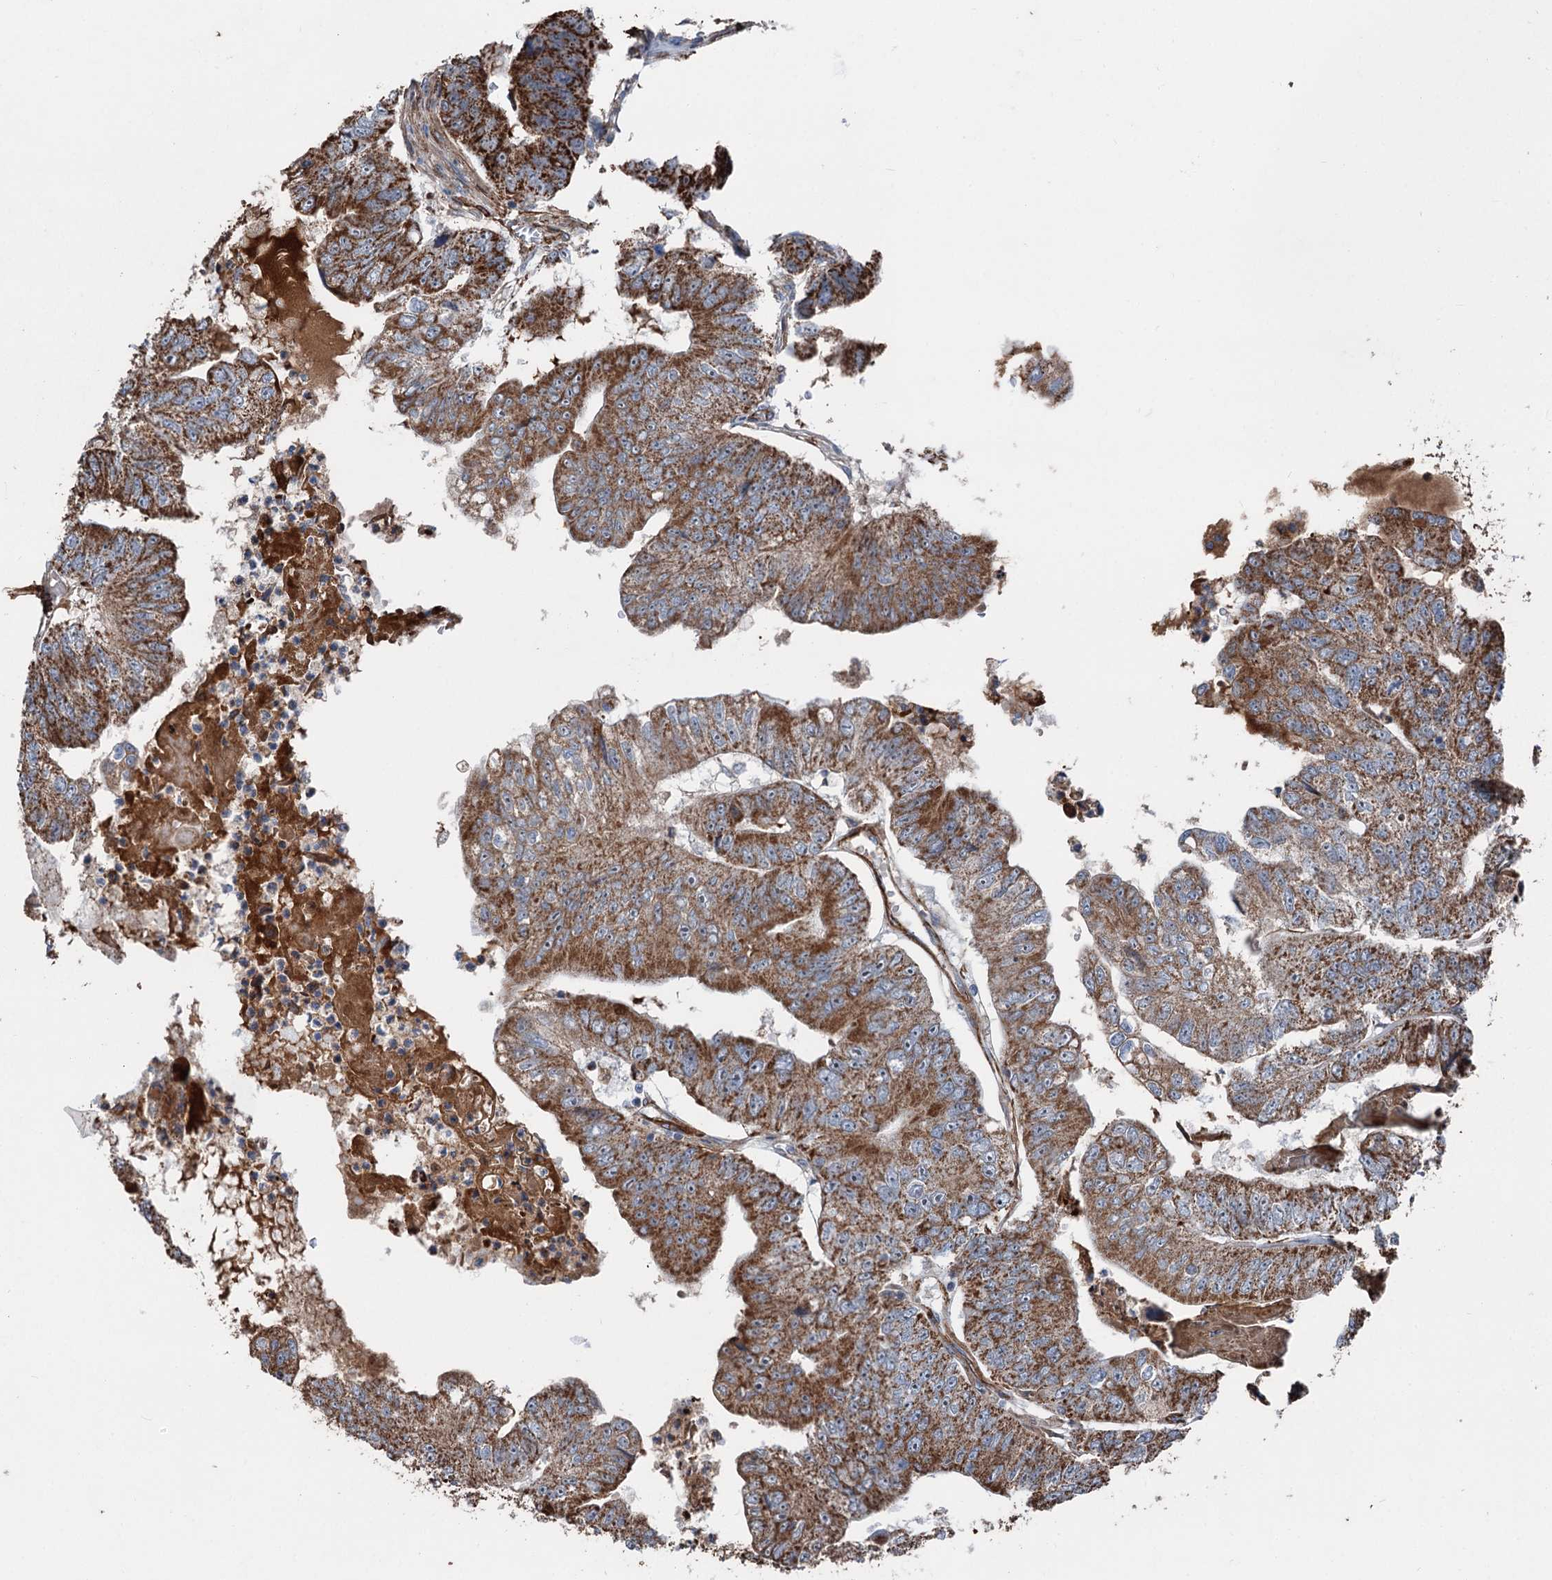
{"staining": {"intensity": "strong", "quantity": ">75%", "location": "cytoplasmic/membranous"}, "tissue": "colorectal cancer", "cell_type": "Tumor cells", "image_type": "cancer", "snomed": [{"axis": "morphology", "description": "Adenocarcinoma, NOS"}, {"axis": "topography", "description": "Colon"}], "caption": "A micrograph showing strong cytoplasmic/membranous positivity in approximately >75% of tumor cells in colorectal cancer (adenocarcinoma), as visualized by brown immunohistochemical staining.", "gene": "DDIAS", "patient": {"sex": "female", "age": 67}}